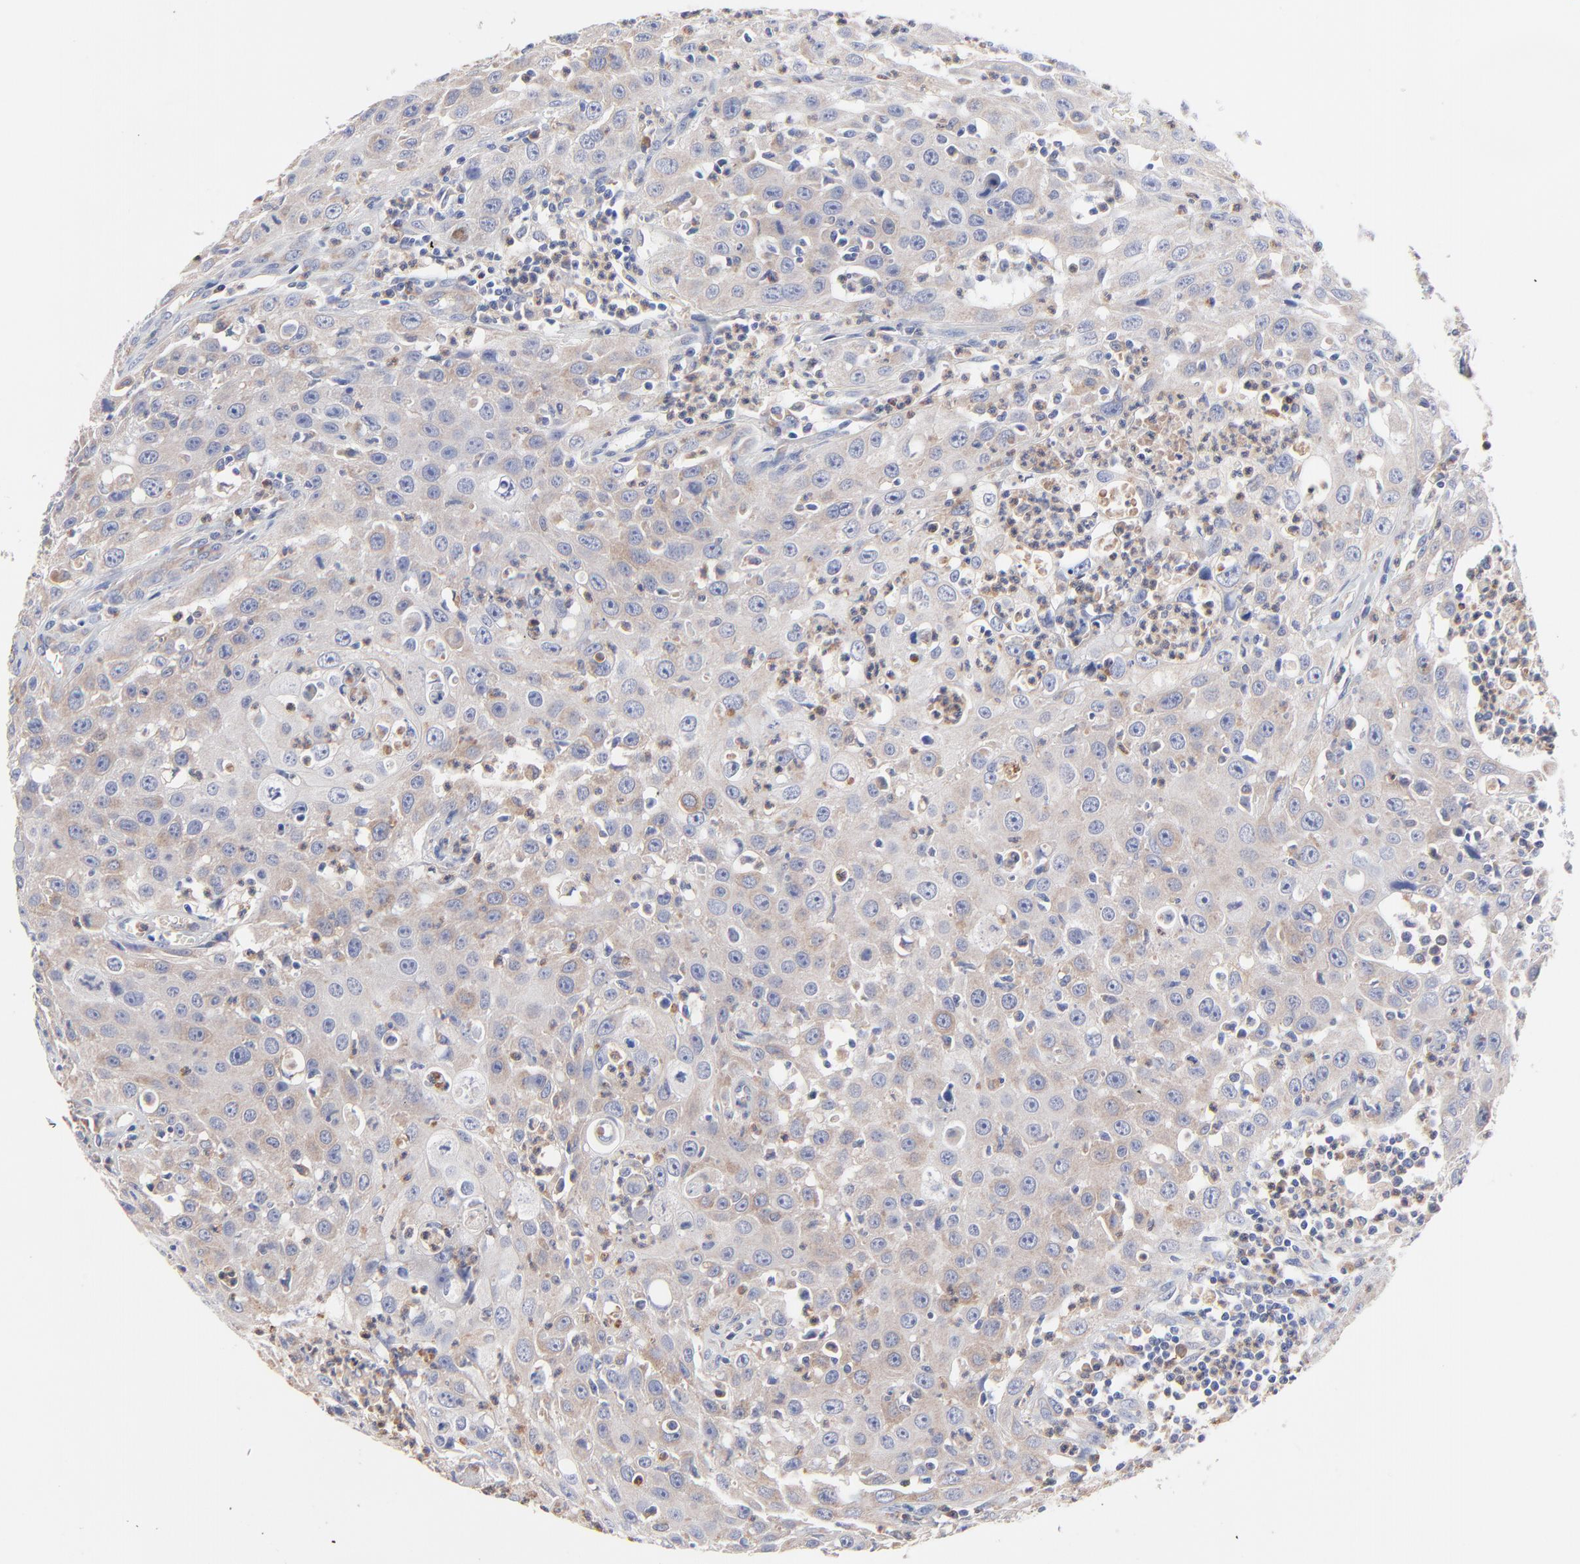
{"staining": {"intensity": "weak", "quantity": ">75%", "location": "cytoplasmic/membranous"}, "tissue": "urothelial cancer", "cell_type": "Tumor cells", "image_type": "cancer", "snomed": [{"axis": "morphology", "description": "Urothelial carcinoma, High grade"}, {"axis": "topography", "description": "Urinary bladder"}], "caption": "IHC of human urothelial carcinoma (high-grade) exhibits low levels of weak cytoplasmic/membranous staining in about >75% of tumor cells.", "gene": "PPFIBP2", "patient": {"sex": "male", "age": 66}}